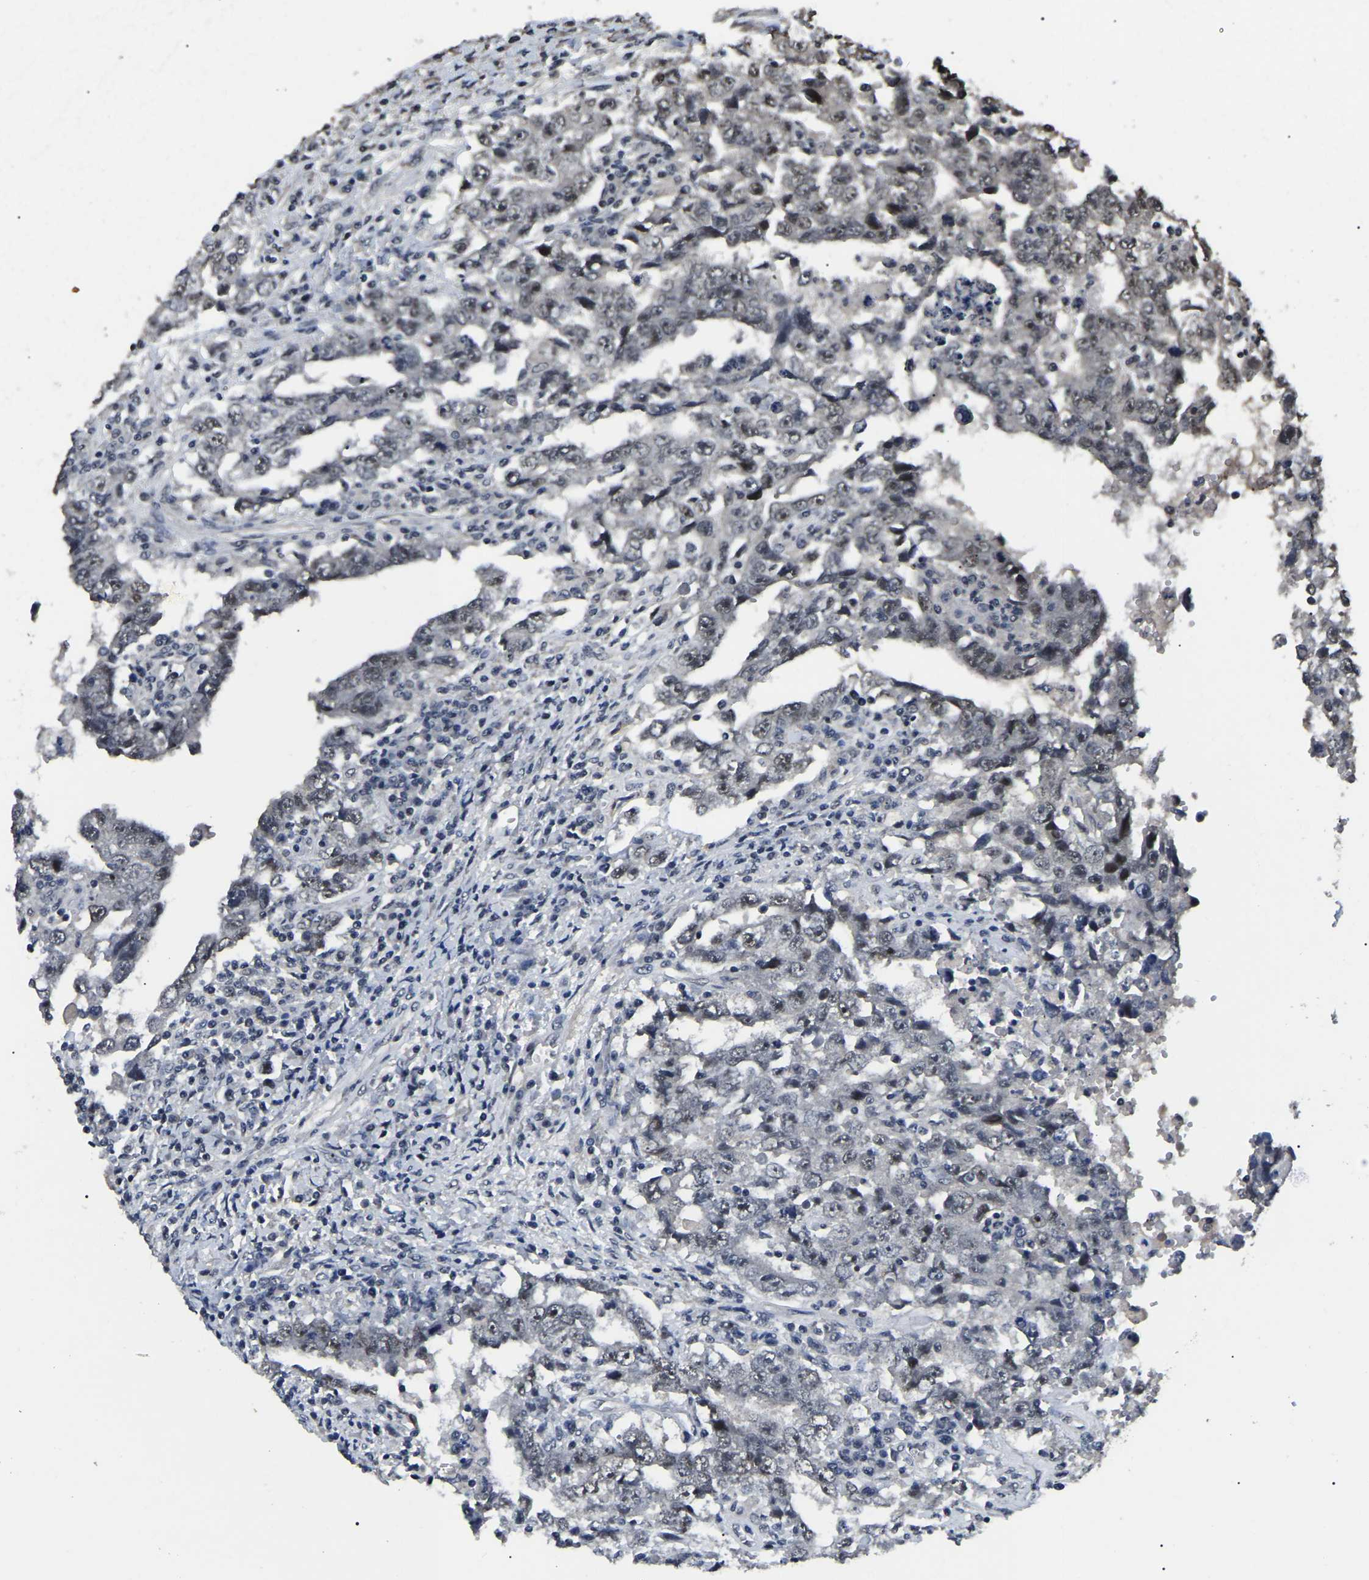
{"staining": {"intensity": "weak", "quantity": ">75%", "location": "nuclear"}, "tissue": "testis cancer", "cell_type": "Tumor cells", "image_type": "cancer", "snomed": [{"axis": "morphology", "description": "Carcinoma, Embryonal, NOS"}, {"axis": "topography", "description": "Testis"}], "caption": "Protein staining displays weak nuclear staining in approximately >75% of tumor cells in testis embryonal carcinoma.", "gene": "PPM1E", "patient": {"sex": "male", "age": 26}}